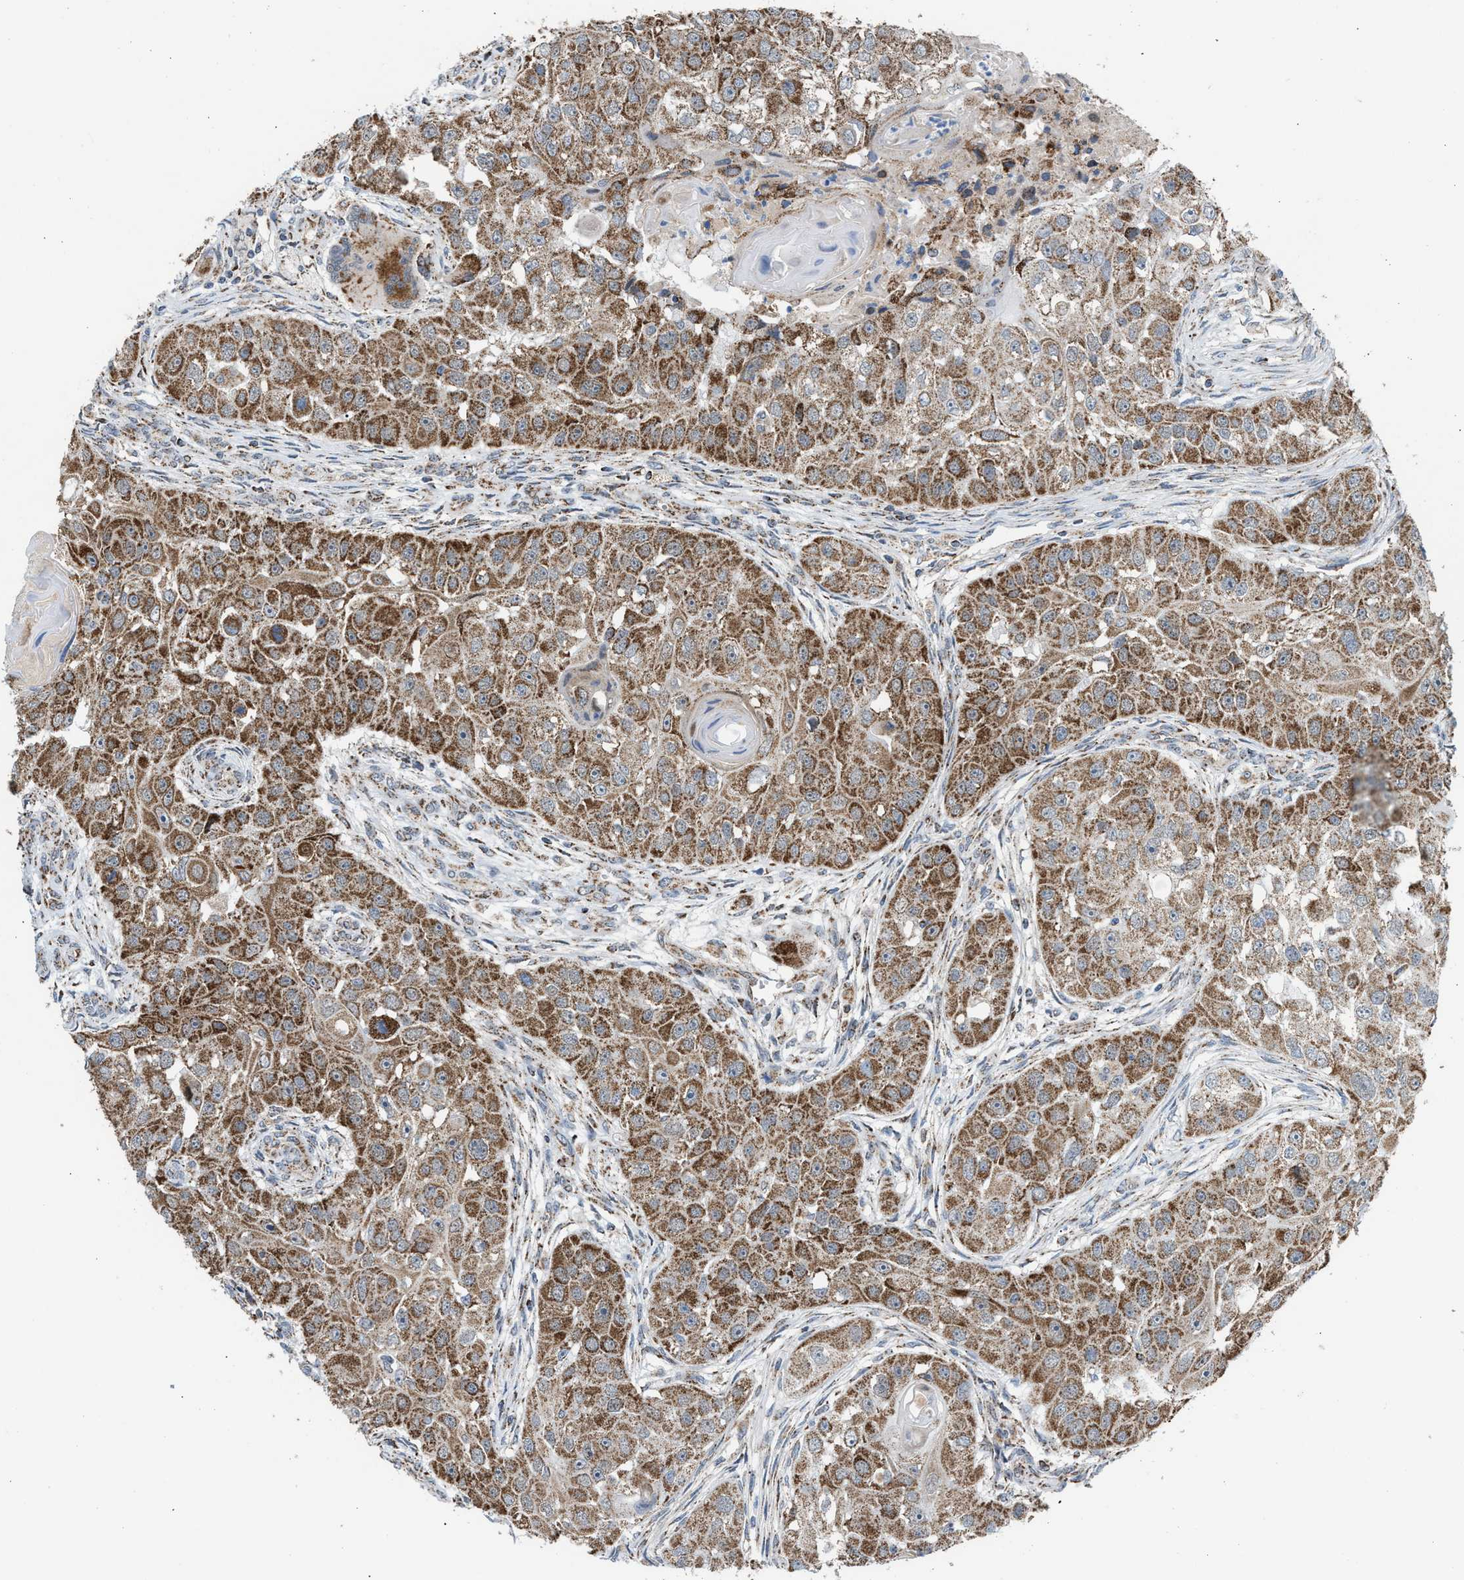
{"staining": {"intensity": "moderate", "quantity": ">75%", "location": "cytoplasmic/membranous"}, "tissue": "head and neck cancer", "cell_type": "Tumor cells", "image_type": "cancer", "snomed": [{"axis": "morphology", "description": "Normal tissue, NOS"}, {"axis": "morphology", "description": "Squamous cell carcinoma, NOS"}, {"axis": "topography", "description": "Skeletal muscle"}, {"axis": "topography", "description": "Head-Neck"}], "caption": "IHC of head and neck cancer demonstrates medium levels of moderate cytoplasmic/membranous expression in about >75% of tumor cells. (DAB IHC with brightfield microscopy, high magnification).", "gene": "PMPCA", "patient": {"sex": "male", "age": 51}}